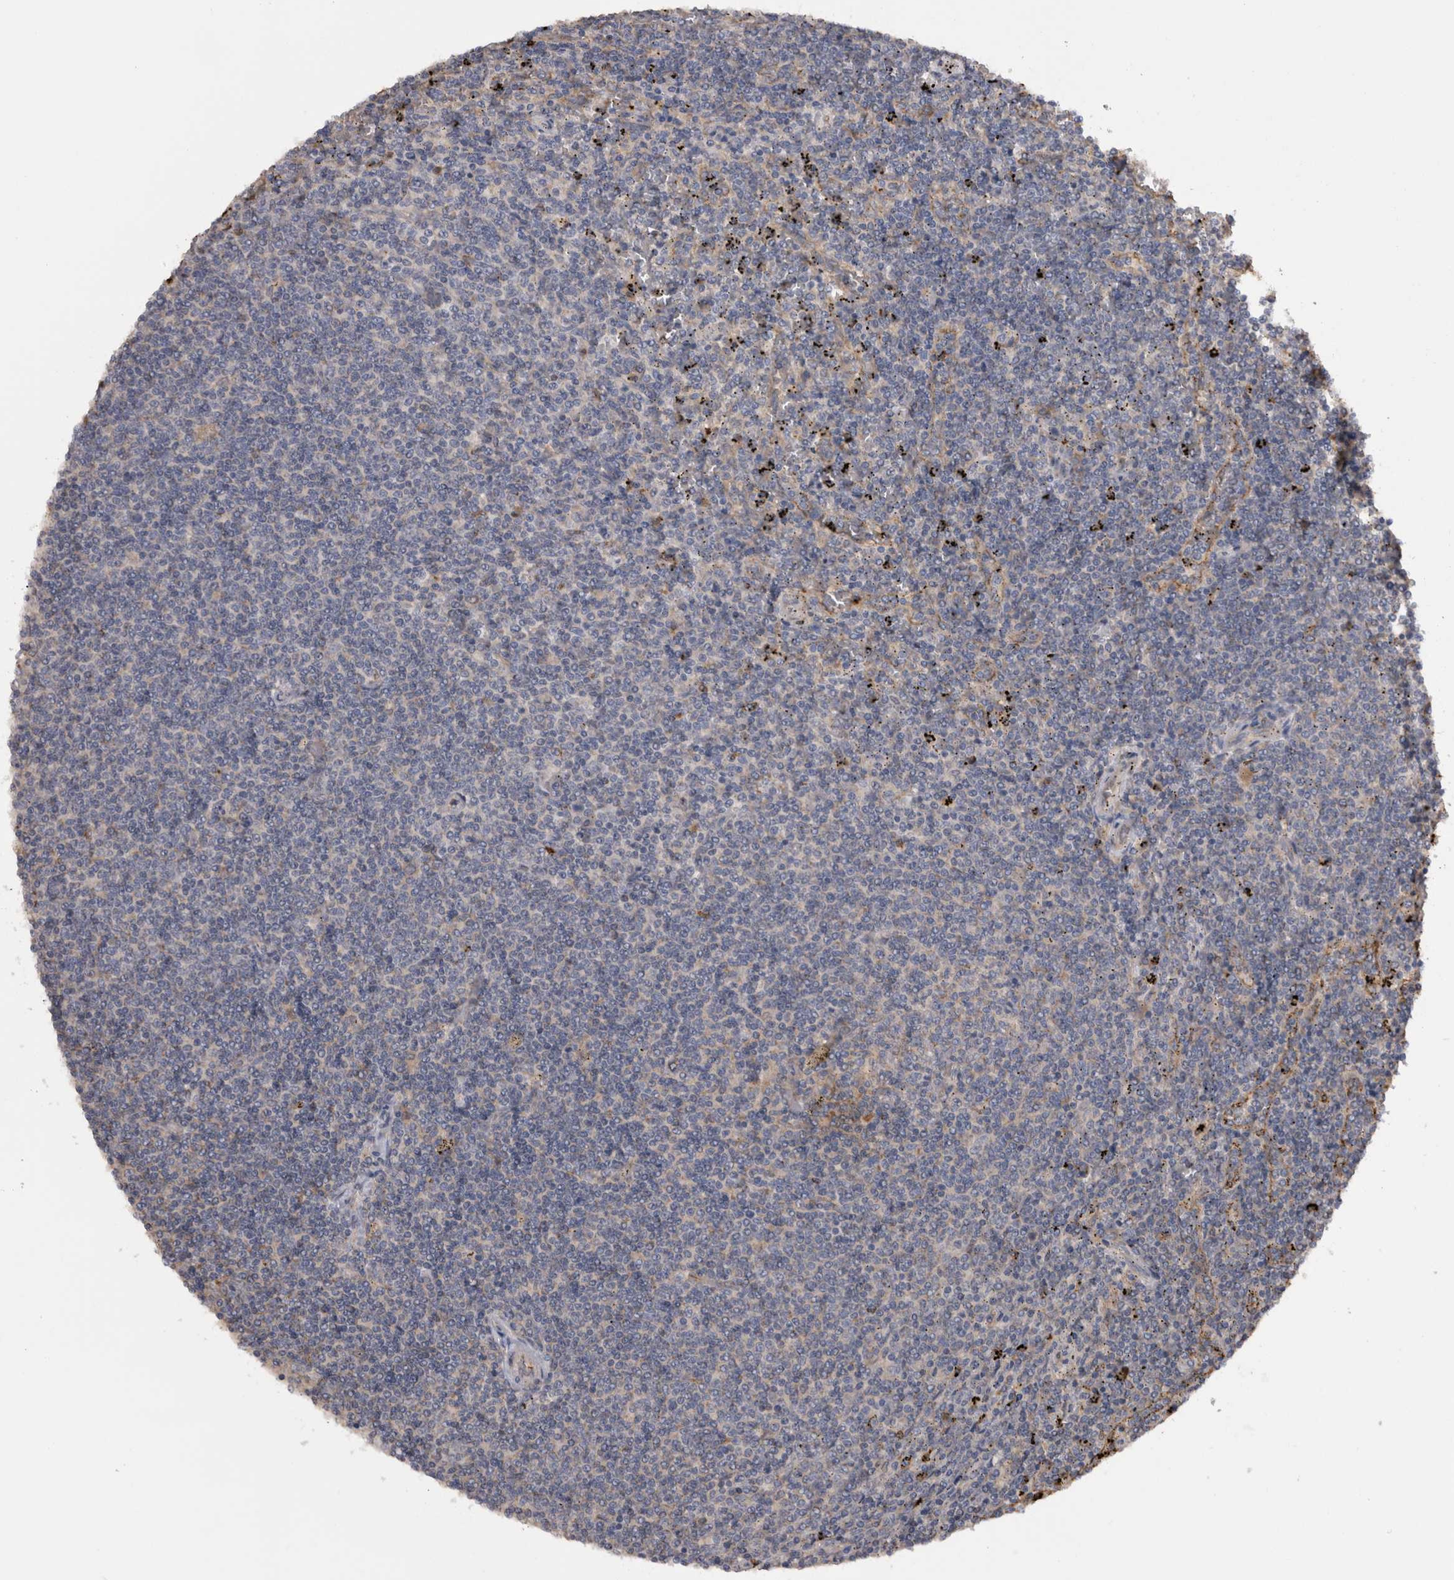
{"staining": {"intensity": "negative", "quantity": "none", "location": "none"}, "tissue": "lymphoma", "cell_type": "Tumor cells", "image_type": "cancer", "snomed": [{"axis": "morphology", "description": "Malignant lymphoma, non-Hodgkin's type, Low grade"}, {"axis": "topography", "description": "Spleen"}], "caption": "Immunohistochemistry (IHC) micrograph of neoplastic tissue: low-grade malignant lymphoma, non-Hodgkin's type stained with DAB displays no significant protein staining in tumor cells. (Stains: DAB immunohistochemistry (IHC) with hematoxylin counter stain, Microscopy: brightfield microscopy at high magnification).", "gene": "TMED7", "patient": {"sex": "female", "age": 50}}